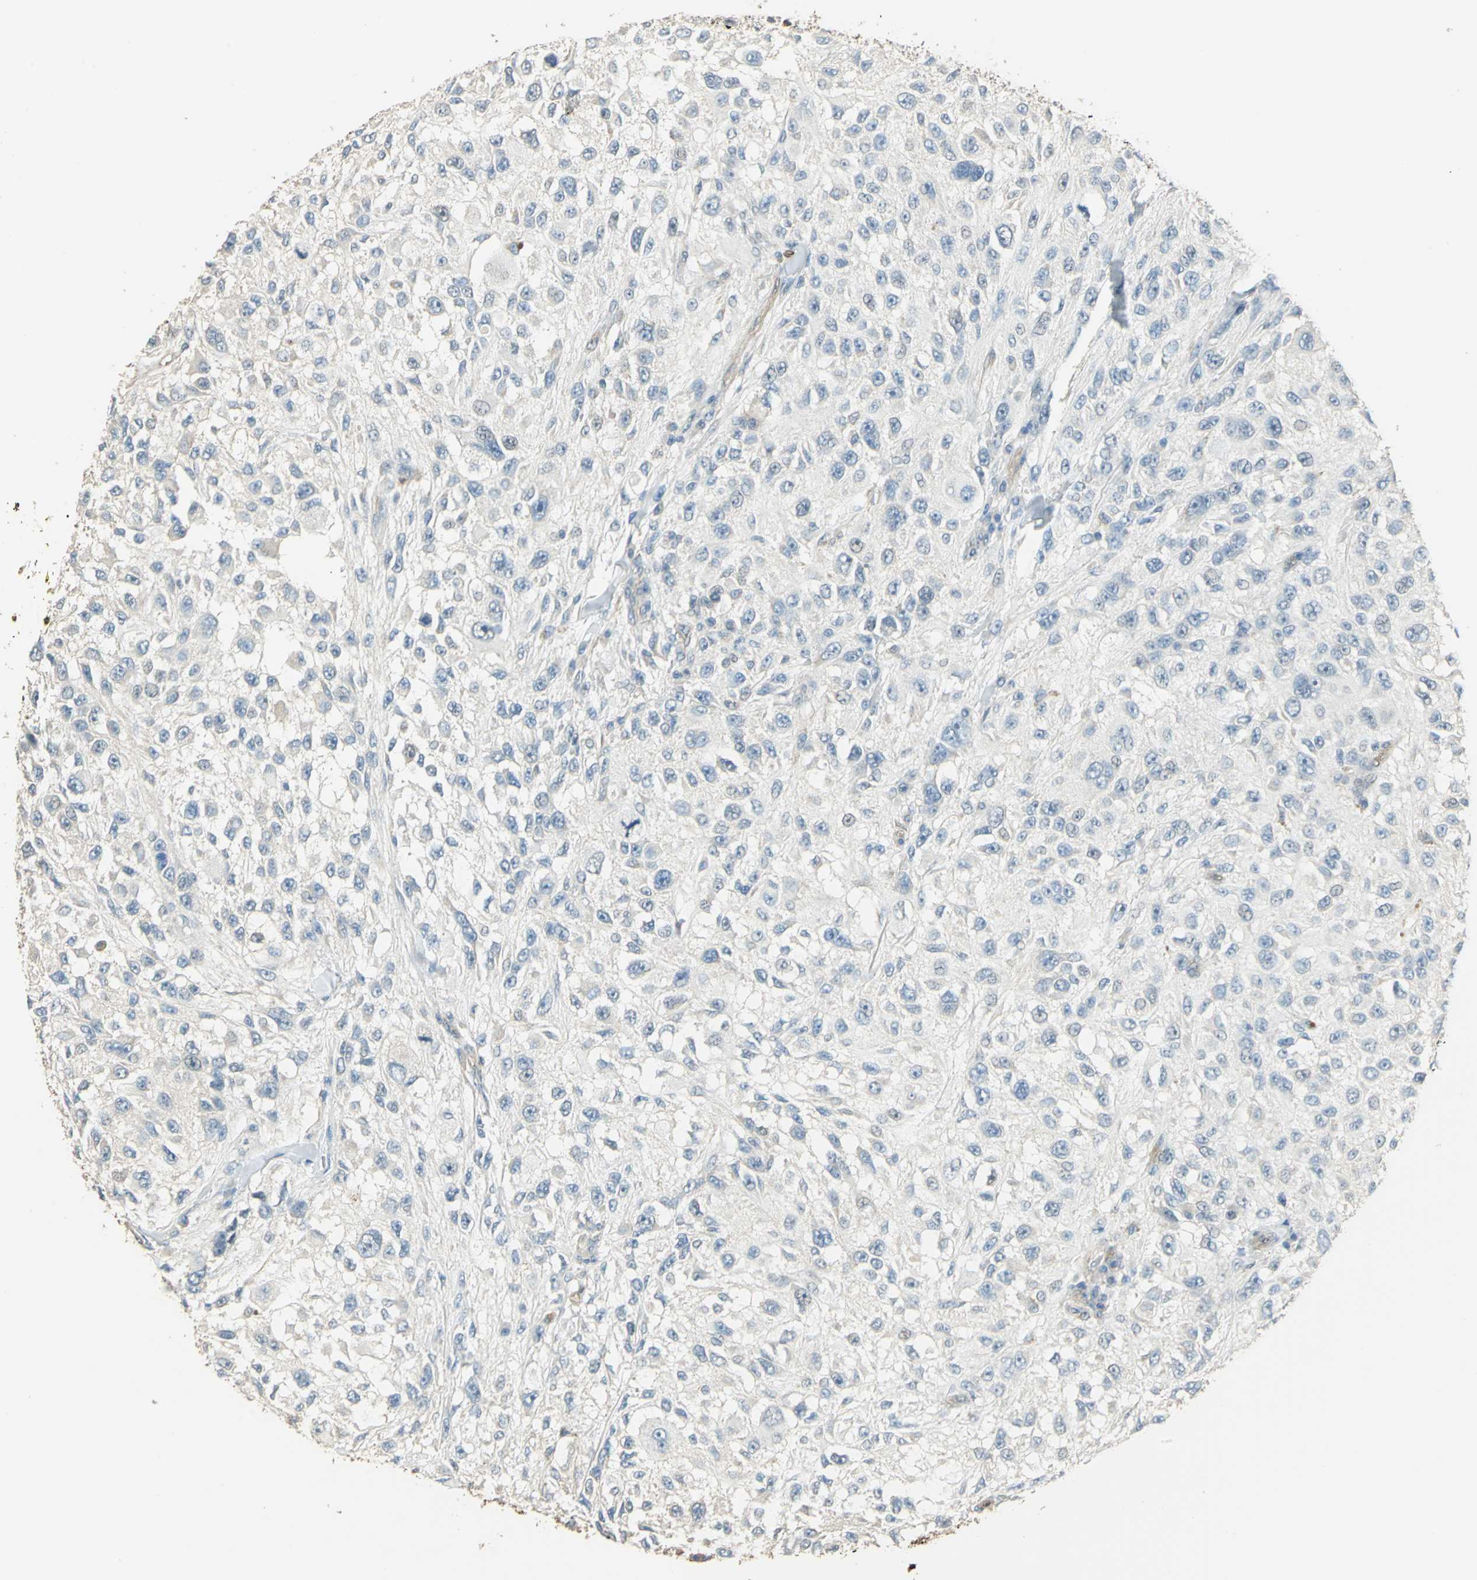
{"staining": {"intensity": "negative", "quantity": "none", "location": "none"}, "tissue": "melanoma", "cell_type": "Tumor cells", "image_type": "cancer", "snomed": [{"axis": "morphology", "description": "Necrosis, NOS"}, {"axis": "morphology", "description": "Malignant melanoma, NOS"}, {"axis": "topography", "description": "Skin"}], "caption": "Tumor cells show no significant positivity in melanoma. (Stains: DAB immunohistochemistry (IHC) with hematoxylin counter stain, Microscopy: brightfield microscopy at high magnification).", "gene": "DDAH1", "patient": {"sex": "female", "age": 87}}